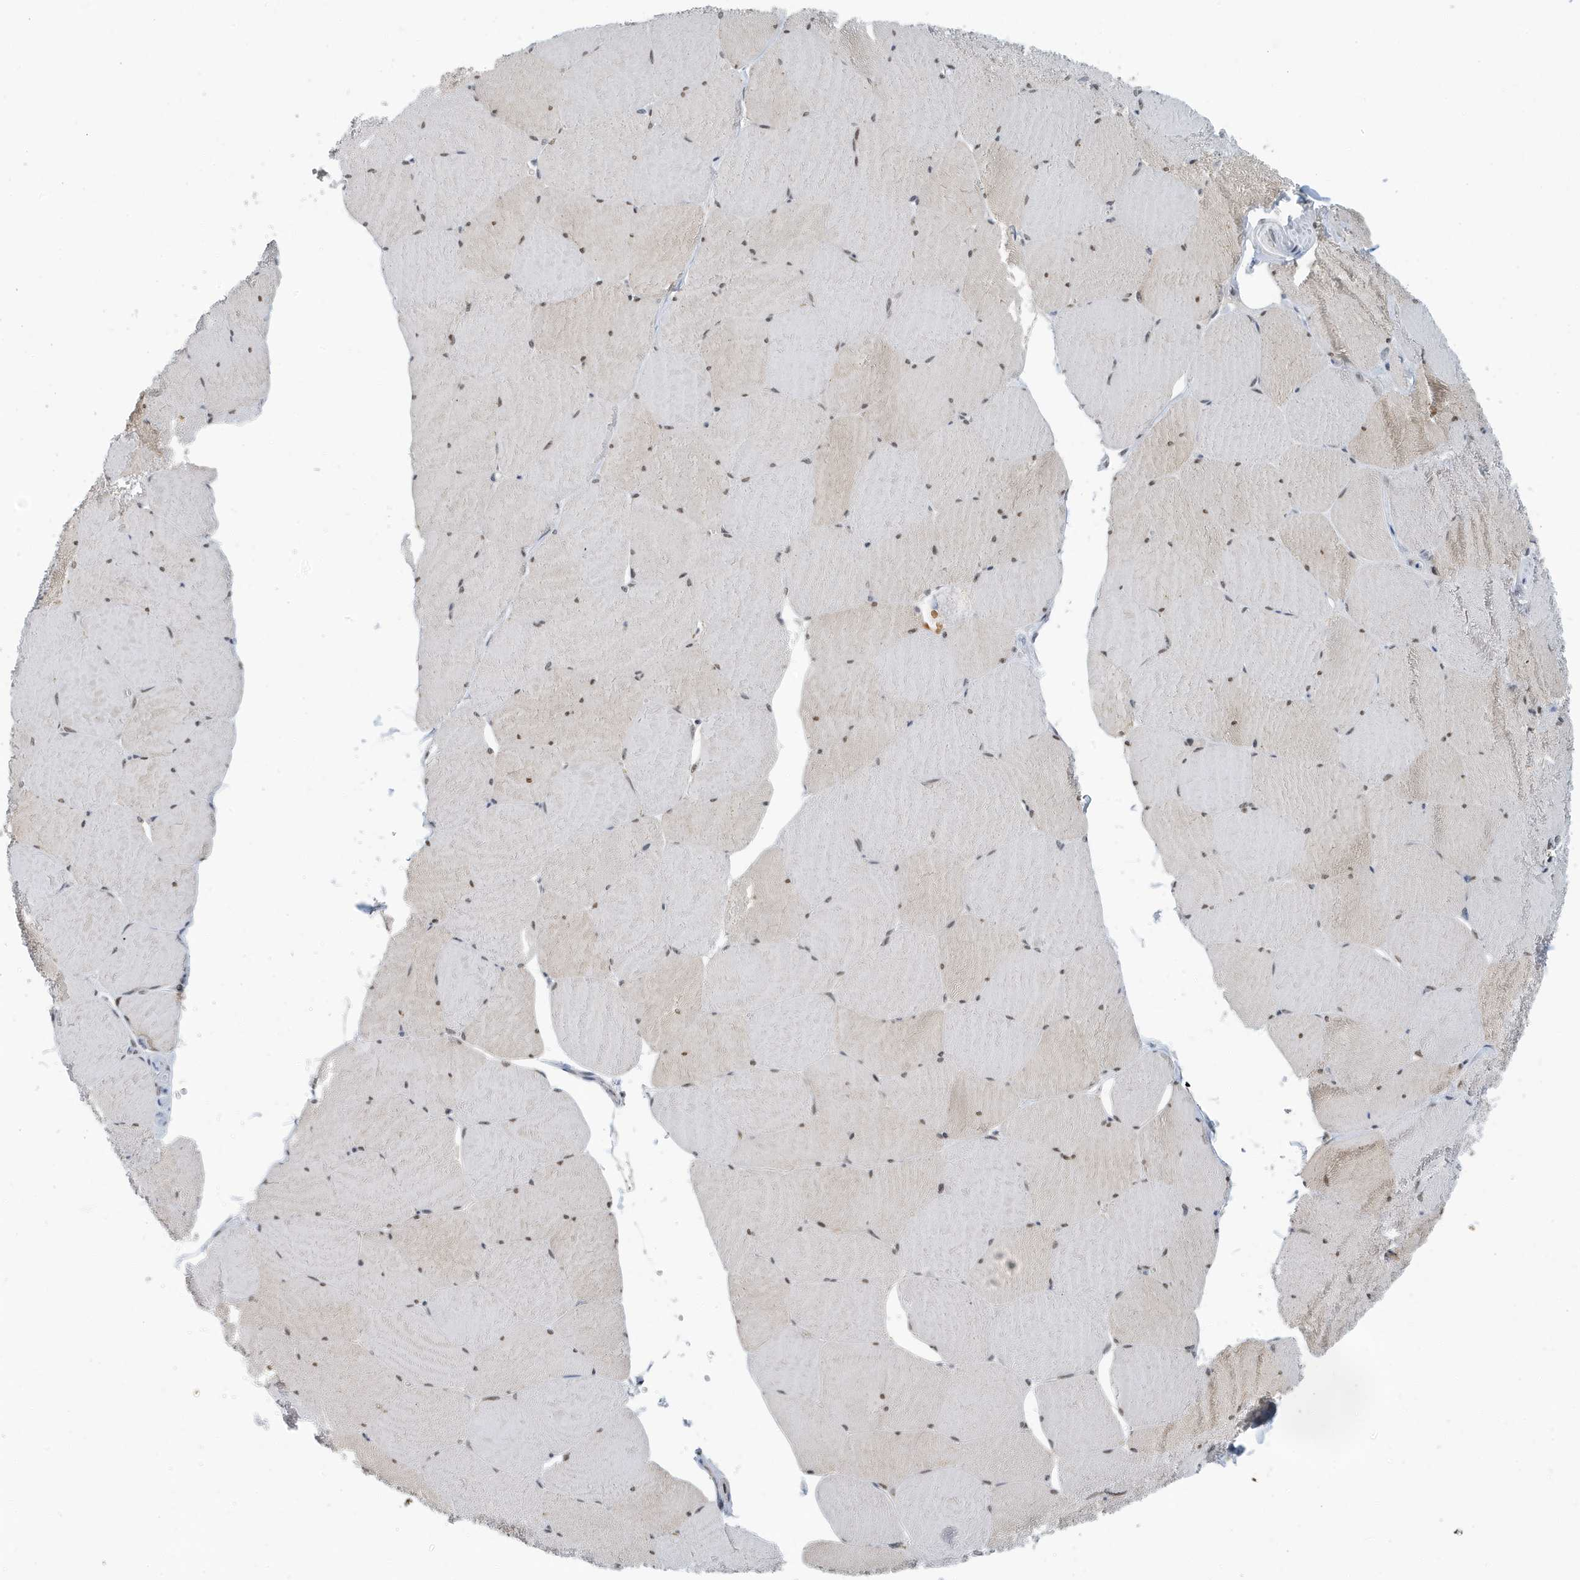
{"staining": {"intensity": "moderate", "quantity": ">75%", "location": "cytoplasmic/membranous,nuclear"}, "tissue": "skeletal muscle", "cell_type": "Myocytes", "image_type": "normal", "snomed": [{"axis": "morphology", "description": "Normal tissue, NOS"}, {"axis": "topography", "description": "Skeletal muscle"}, {"axis": "topography", "description": "Head-Neck"}], "caption": "Approximately >75% of myocytes in unremarkable skeletal muscle reveal moderate cytoplasmic/membranous,nuclear protein positivity as visualized by brown immunohistochemical staining.", "gene": "KIF15", "patient": {"sex": "male", "age": 66}}